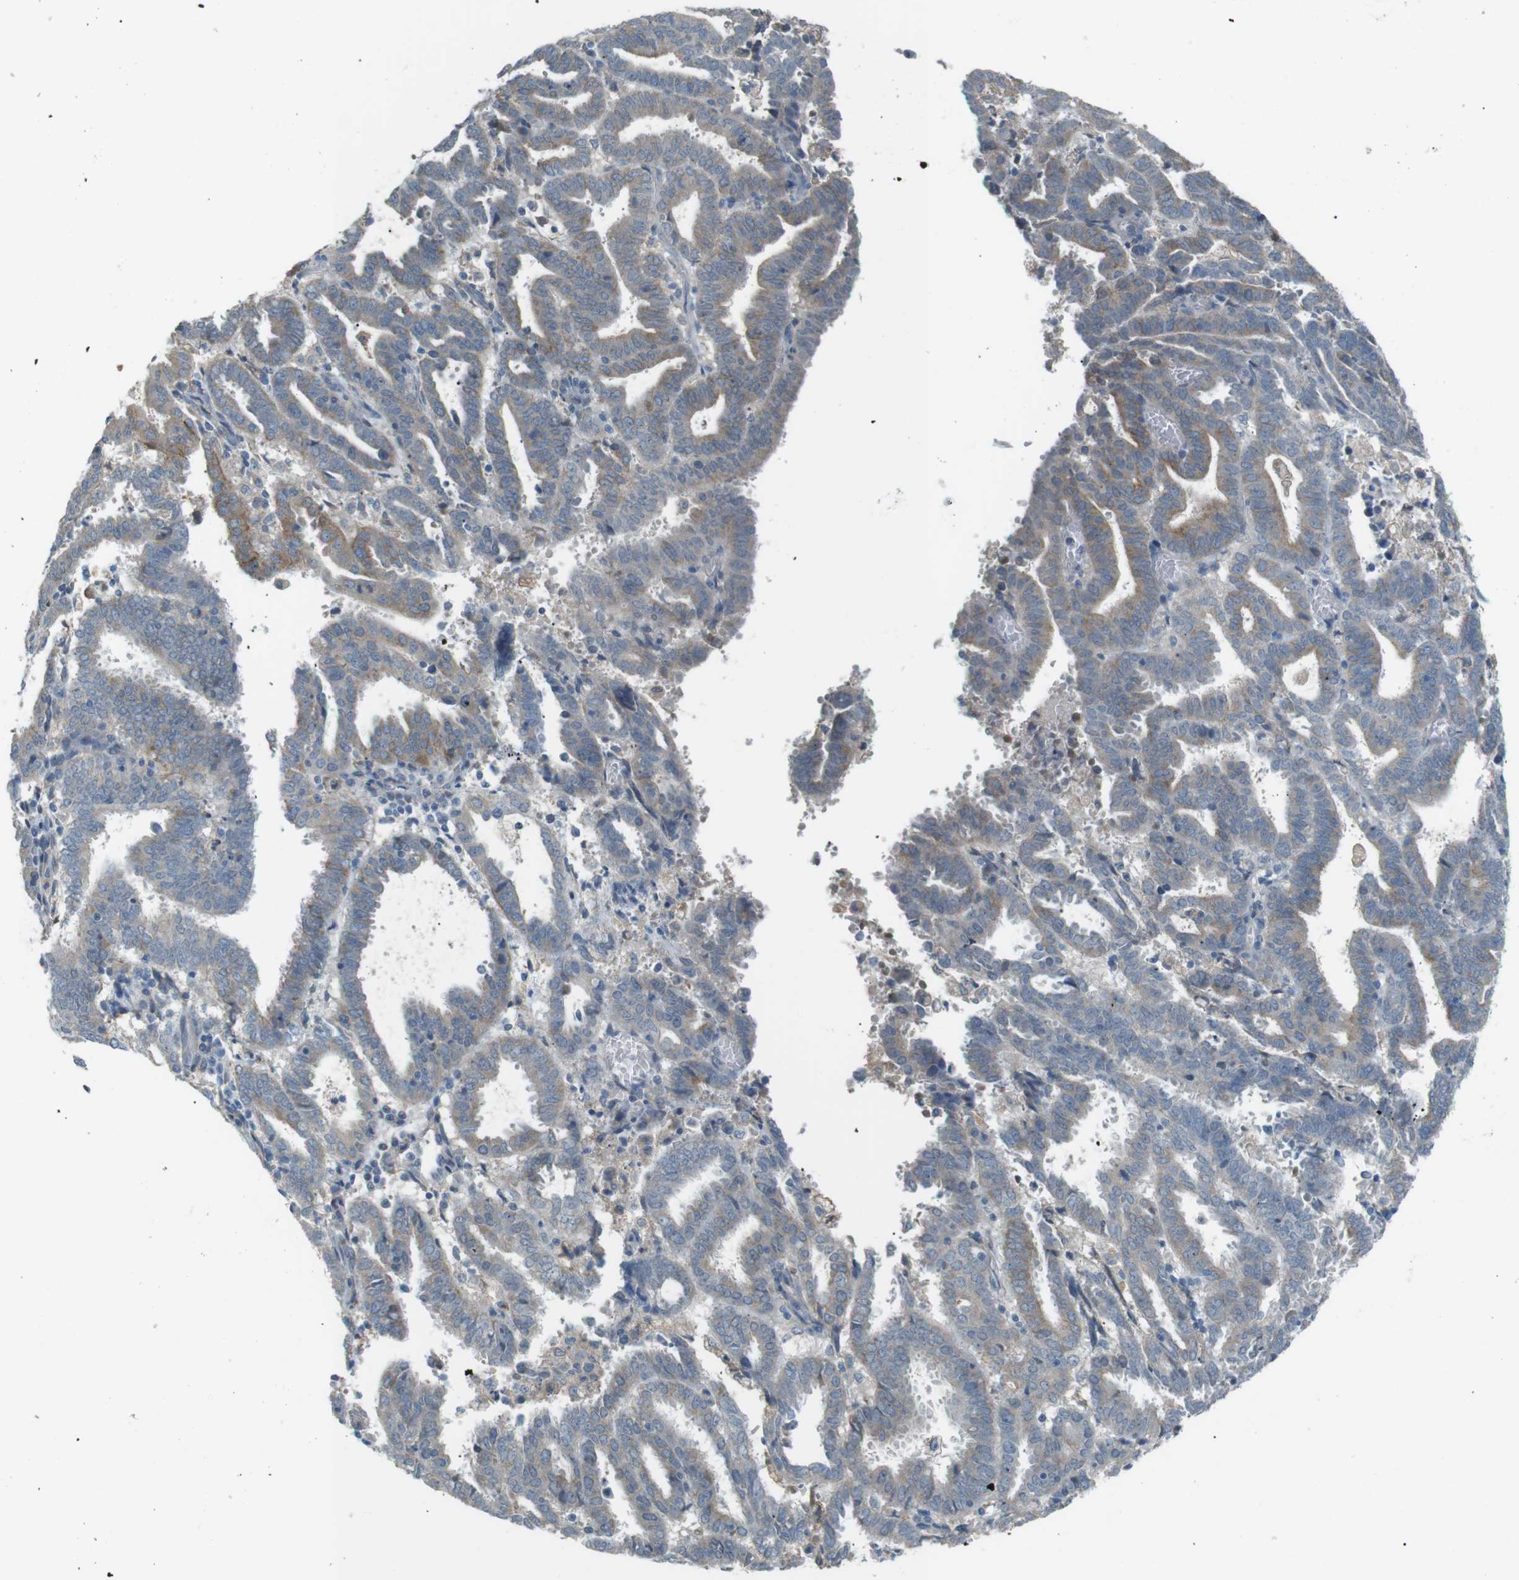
{"staining": {"intensity": "weak", "quantity": ">75%", "location": "cytoplasmic/membranous"}, "tissue": "endometrial cancer", "cell_type": "Tumor cells", "image_type": "cancer", "snomed": [{"axis": "morphology", "description": "Adenocarcinoma, NOS"}, {"axis": "topography", "description": "Uterus"}], "caption": "The photomicrograph displays immunohistochemical staining of endometrial cancer. There is weak cytoplasmic/membranous staining is appreciated in about >75% of tumor cells.", "gene": "RTN3", "patient": {"sex": "female", "age": 83}}